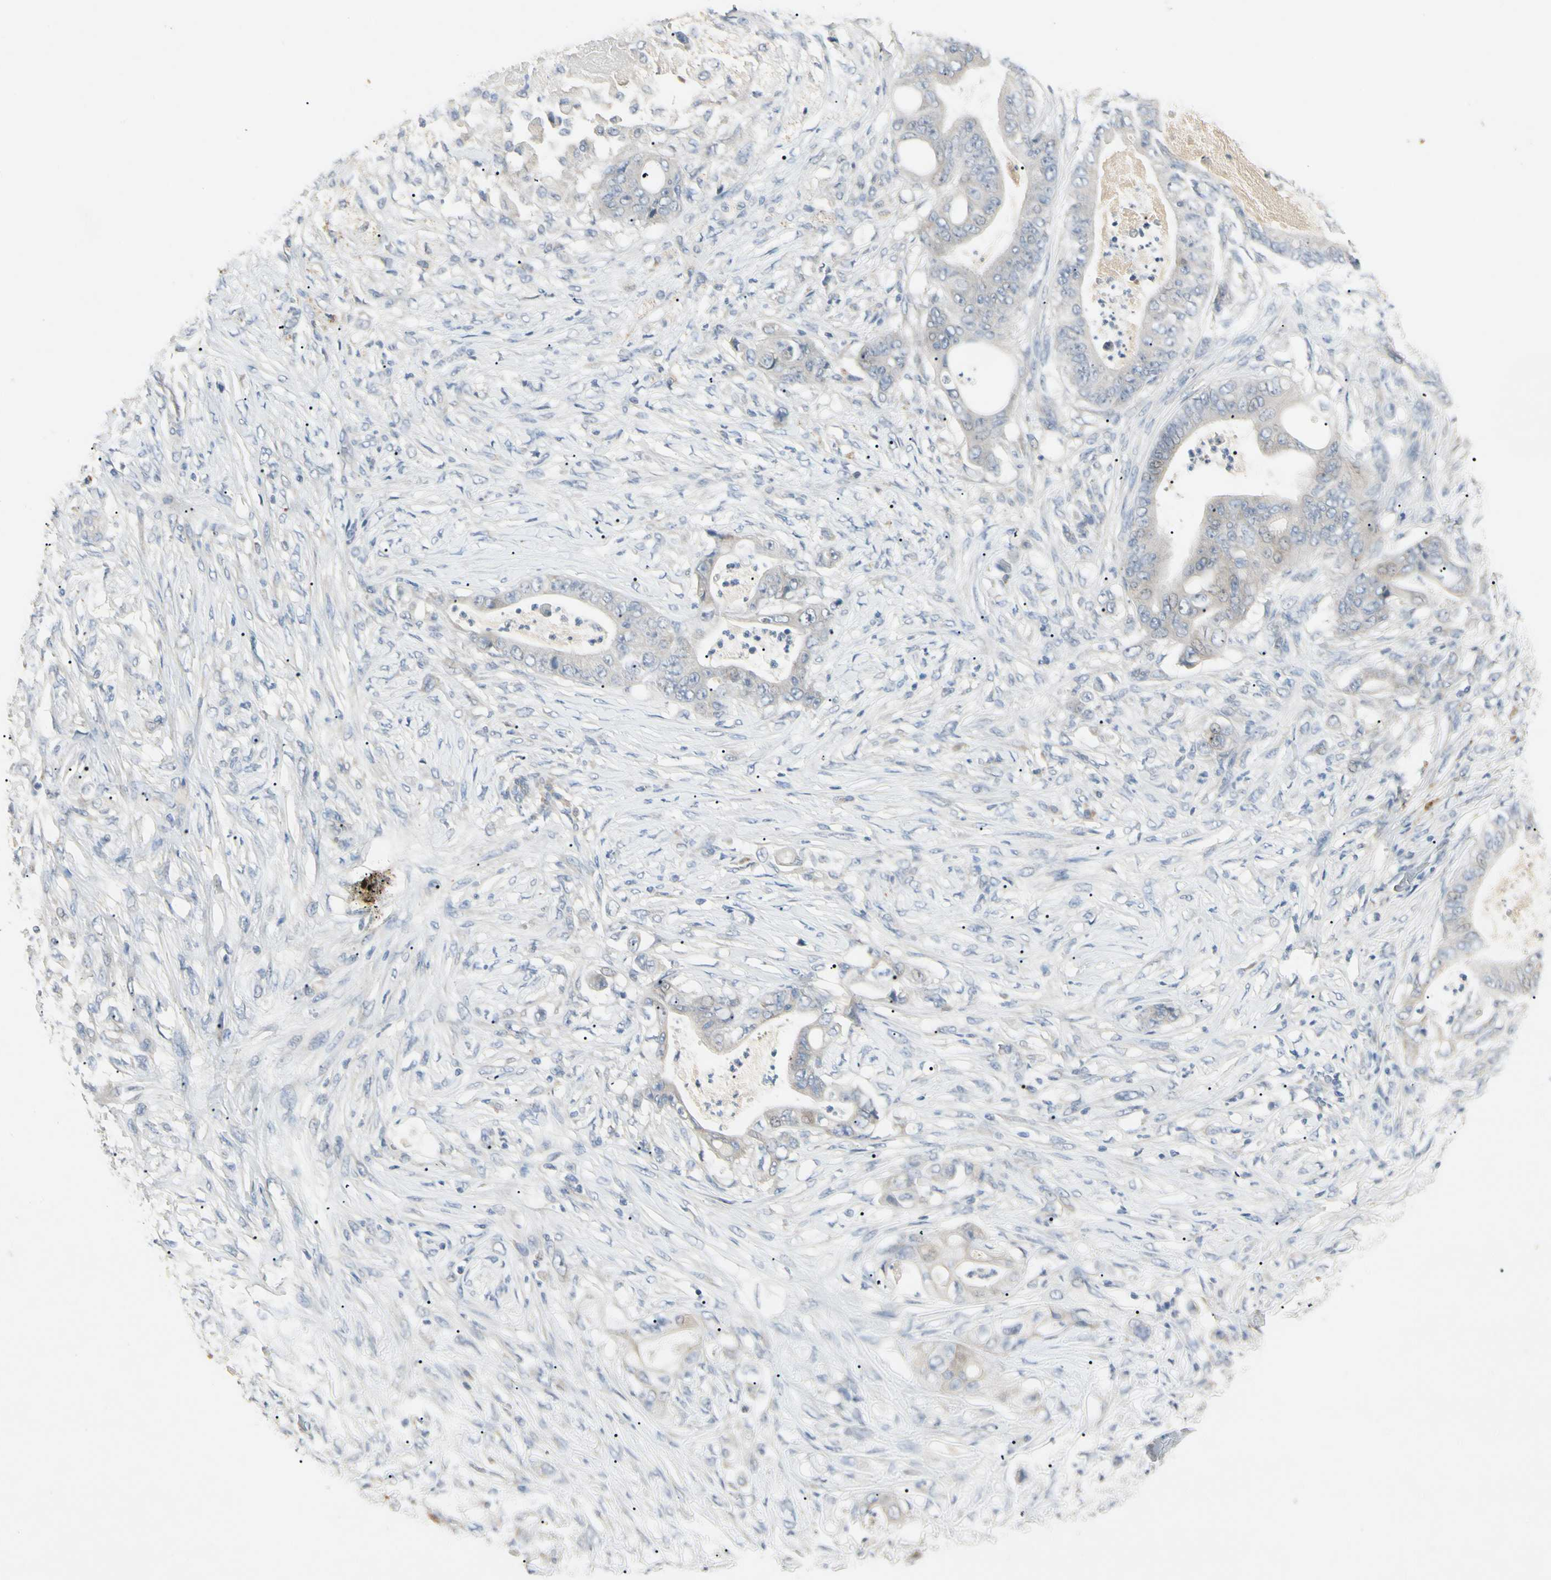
{"staining": {"intensity": "weak", "quantity": "<25%", "location": "cytoplasmic/membranous"}, "tissue": "stomach cancer", "cell_type": "Tumor cells", "image_type": "cancer", "snomed": [{"axis": "morphology", "description": "Adenocarcinoma, NOS"}, {"axis": "topography", "description": "Stomach"}], "caption": "Stomach adenocarcinoma was stained to show a protein in brown. There is no significant staining in tumor cells.", "gene": "PRSS21", "patient": {"sex": "female", "age": 73}}